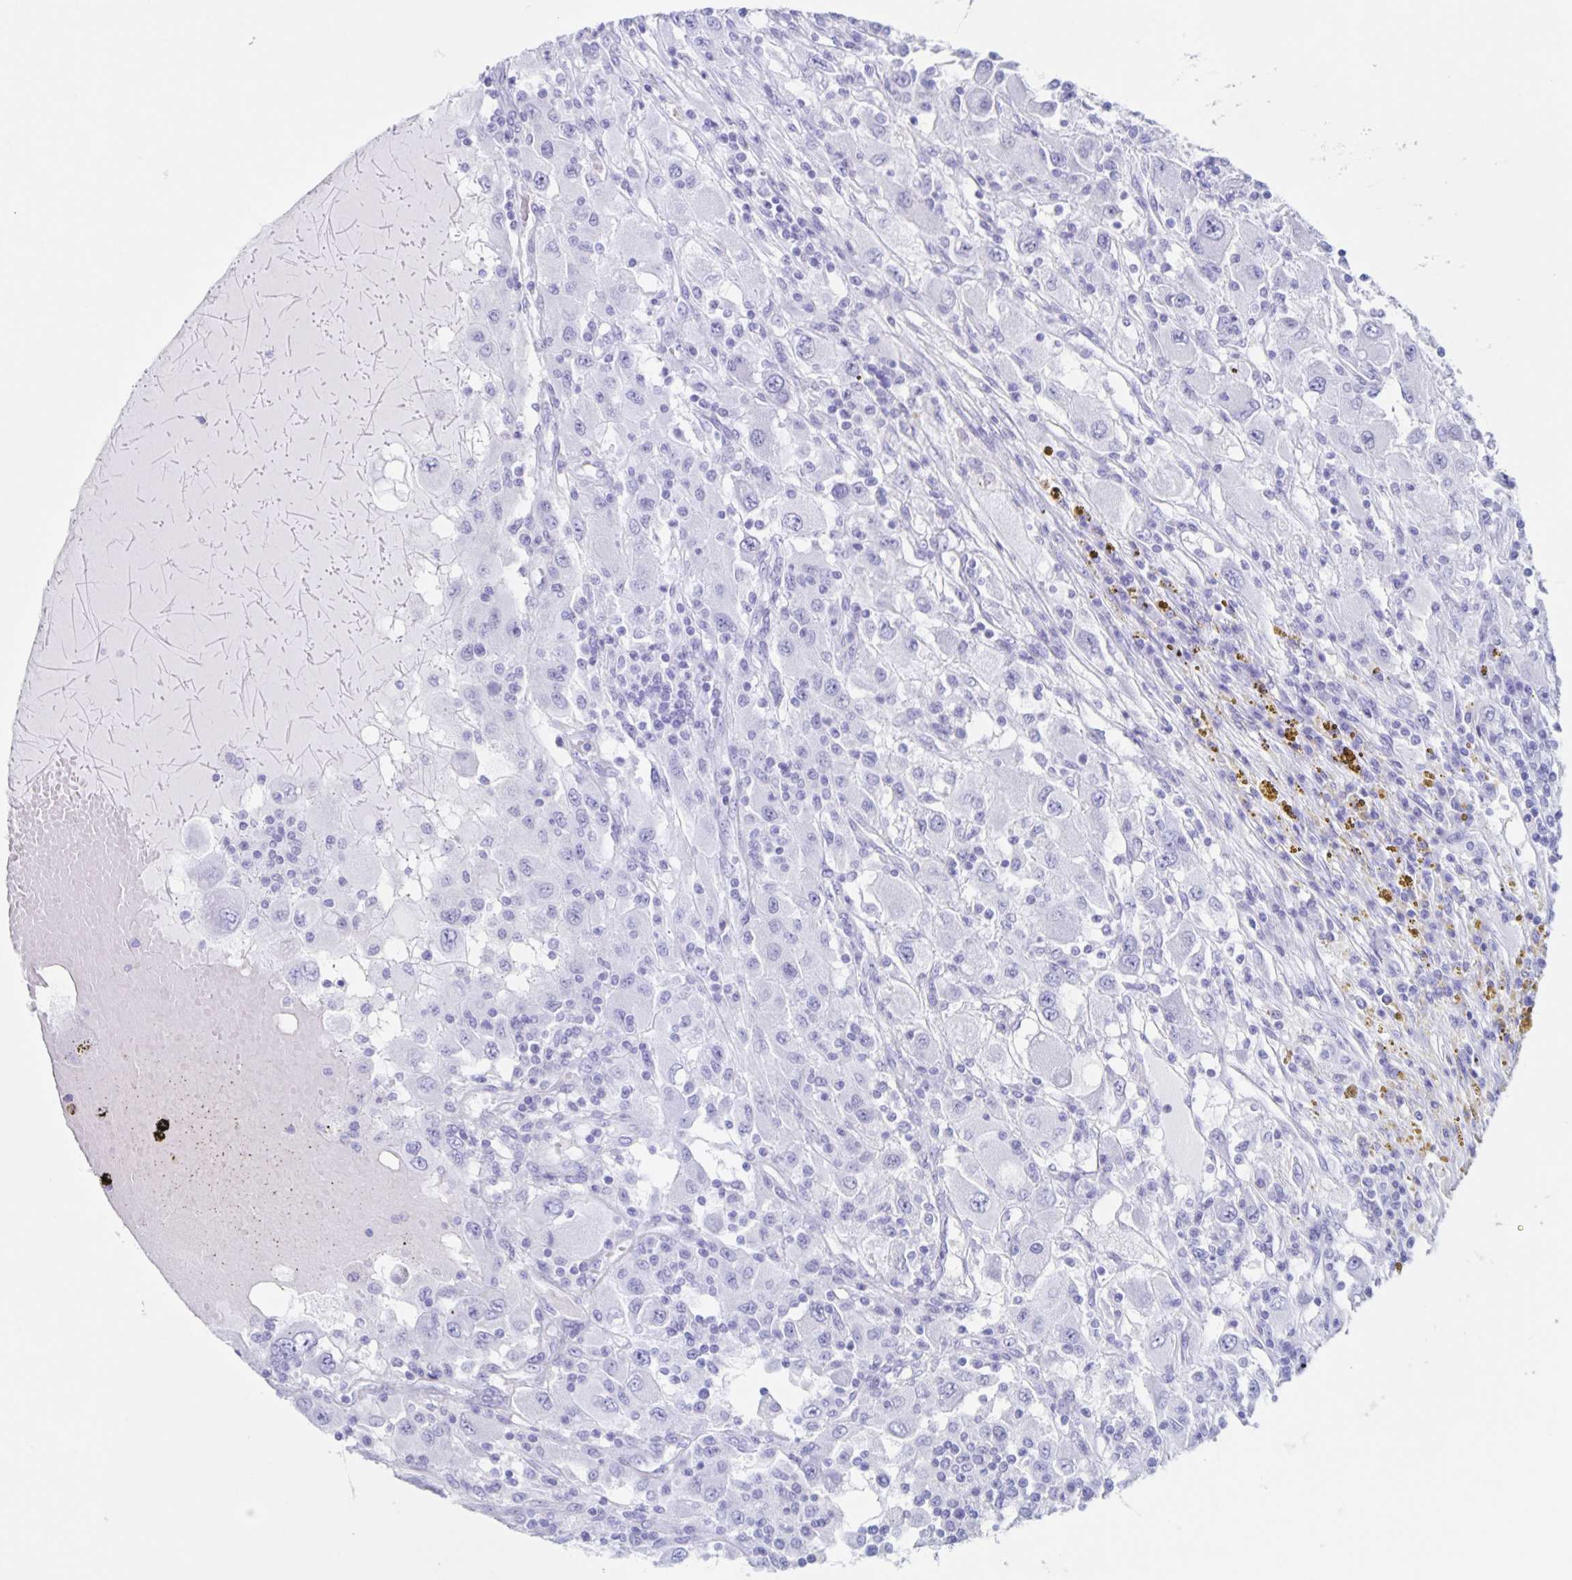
{"staining": {"intensity": "negative", "quantity": "none", "location": "none"}, "tissue": "renal cancer", "cell_type": "Tumor cells", "image_type": "cancer", "snomed": [{"axis": "morphology", "description": "Adenocarcinoma, NOS"}, {"axis": "topography", "description": "Kidney"}], "caption": "High magnification brightfield microscopy of adenocarcinoma (renal) stained with DAB (3,3'-diaminobenzidine) (brown) and counterstained with hematoxylin (blue): tumor cells show no significant expression.", "gene": "C12orf56", "patient": {"sex": "female", "age": 67}}